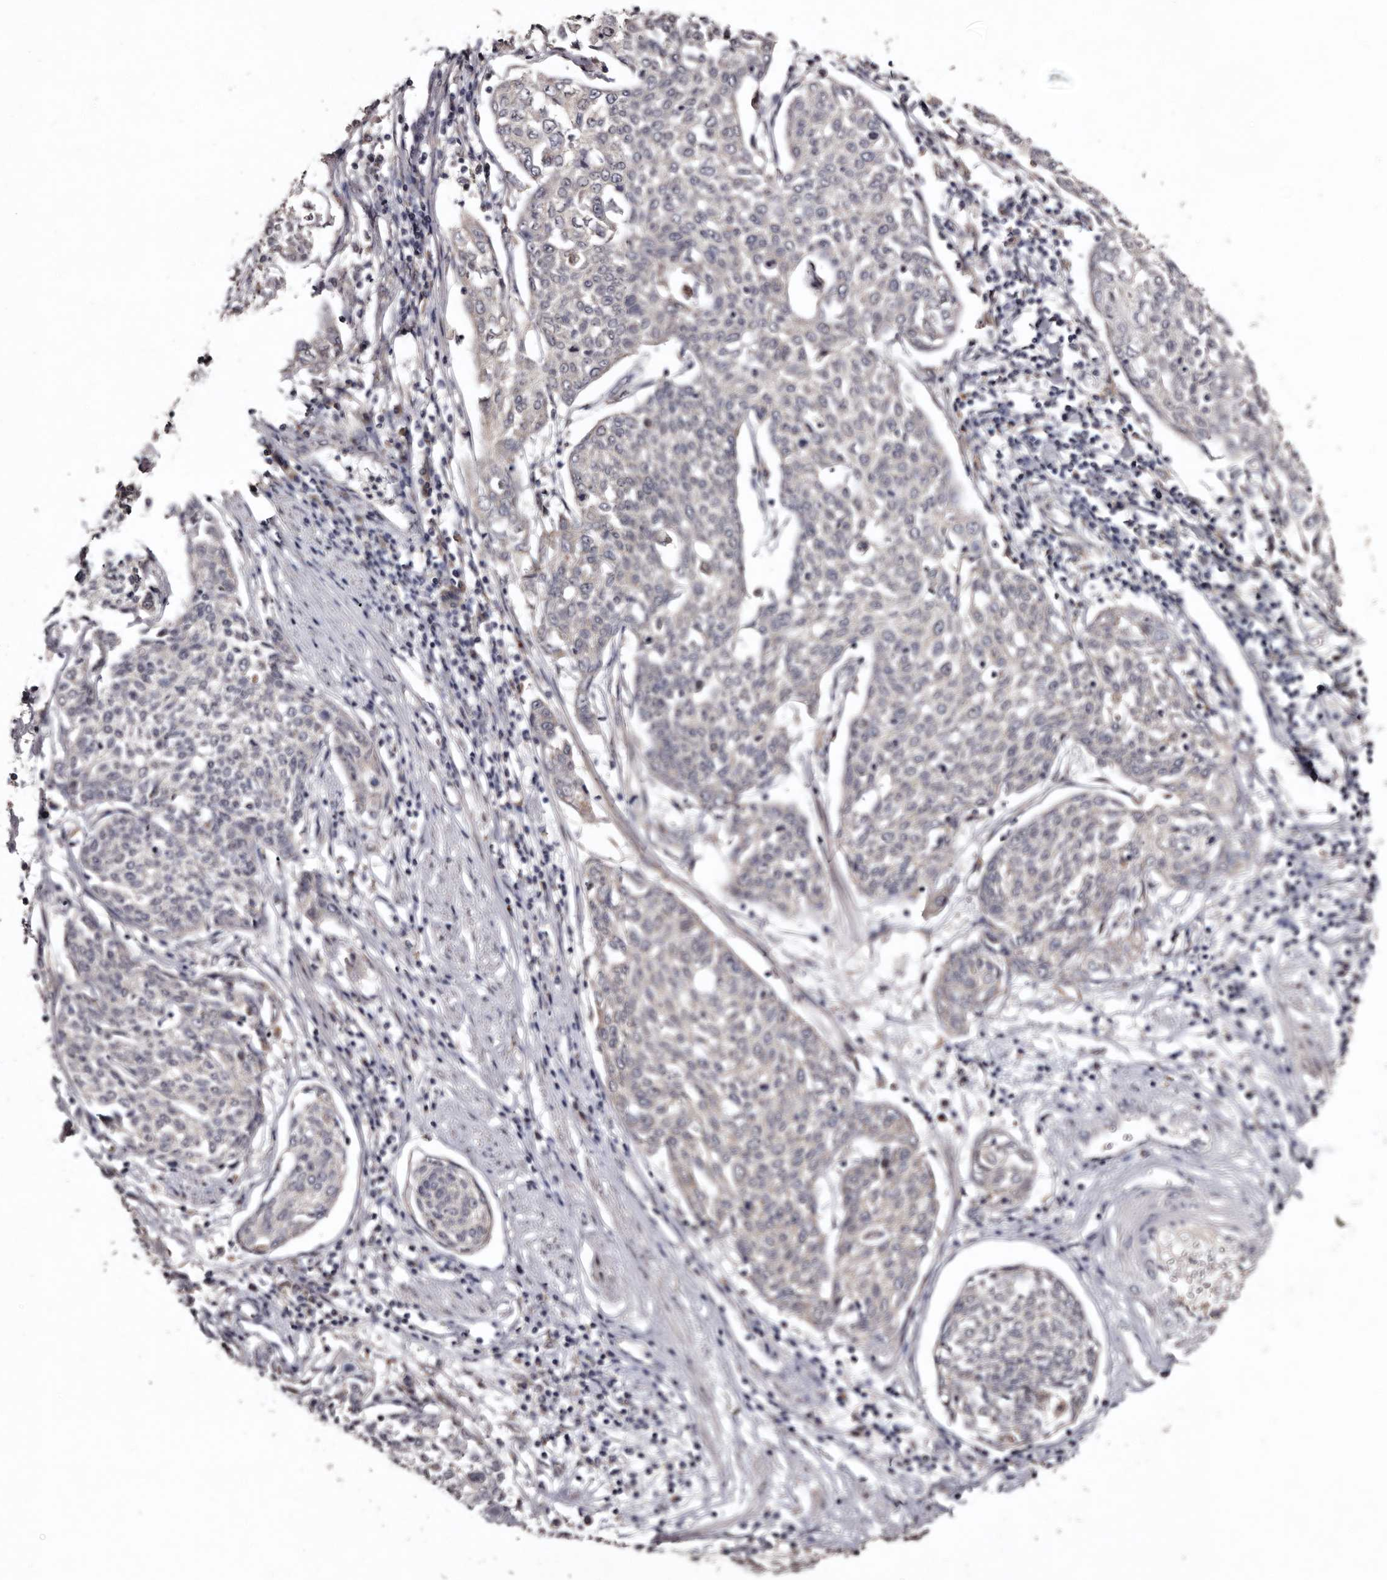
{"staining": {"intensity": "negative", "quantity": "none", "location": "none"}, "tissue": "cervical cancer", "cell_type": "Tumor cells", "image_type": "cancer", "snomed": [{"axis": "morphology", "description": "Squamous cell carcinoma, NOS"}, {"axis": "topography", "description": "Cervix"}], "caption": "Tumor cells show no significant expression in cervical cancer.", "gene": "FAM91A1", "patient": {"sex": "female", "age": 34}}